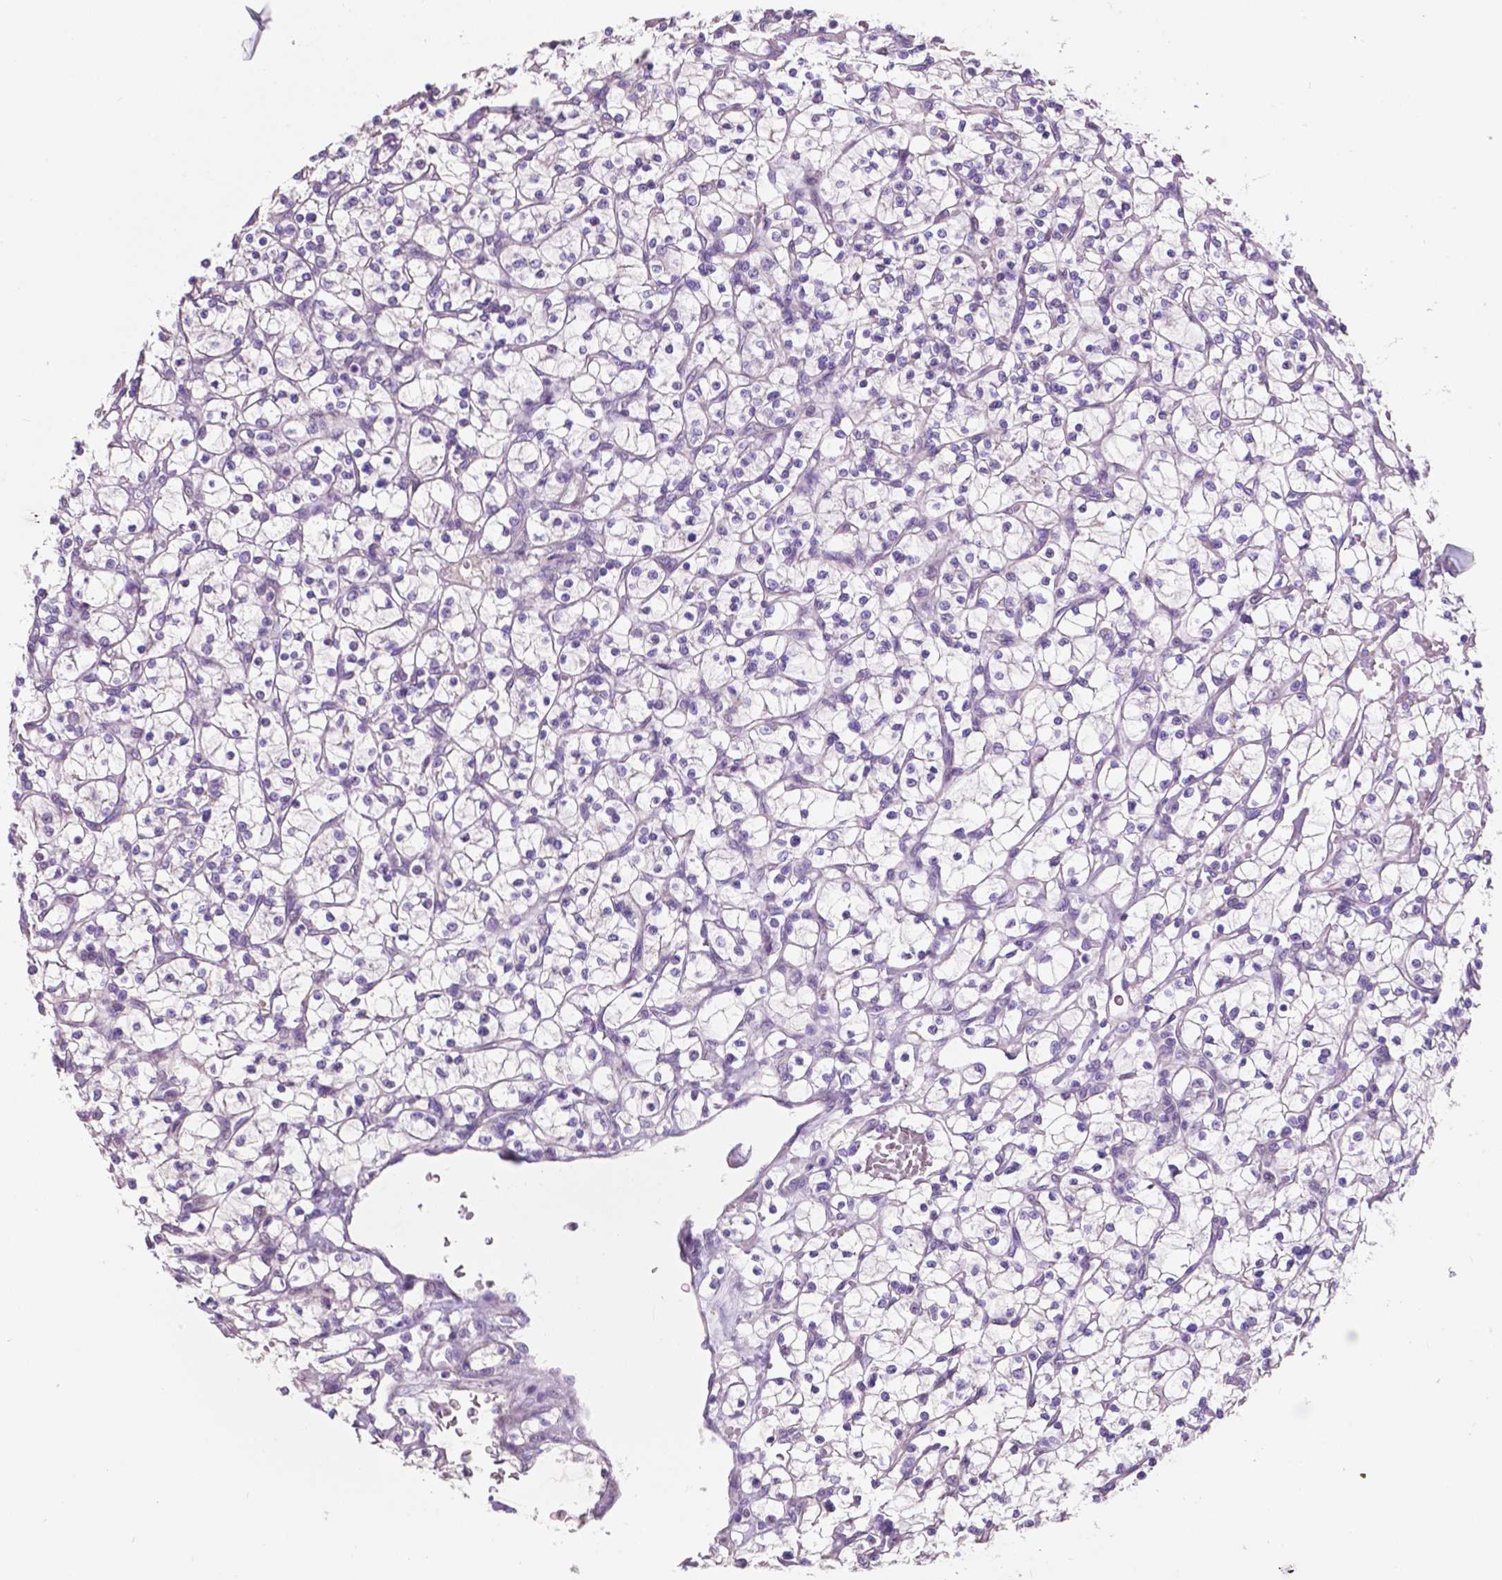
{"staining": {"intensity": "negative", "quantity": "none", "location": "none"}, "tissue": "renal cancer", "cell_type": "Tumor cells", "image_type": "cancer", "snomed": [{"axis": "morphology", "description": "Adenocarcinoma, NOS"}, {"axis": "topography", "description": "Kidney"}], "caption": "DAB immunohistochemical staining of renal cancer demonstrates no significant expression in tumor cells. (DAB (3,3'-diaminobenzidine) IHC, high magnification).", "gene": "CLDN17", "patient": {"sex": "female", "age": 64}}